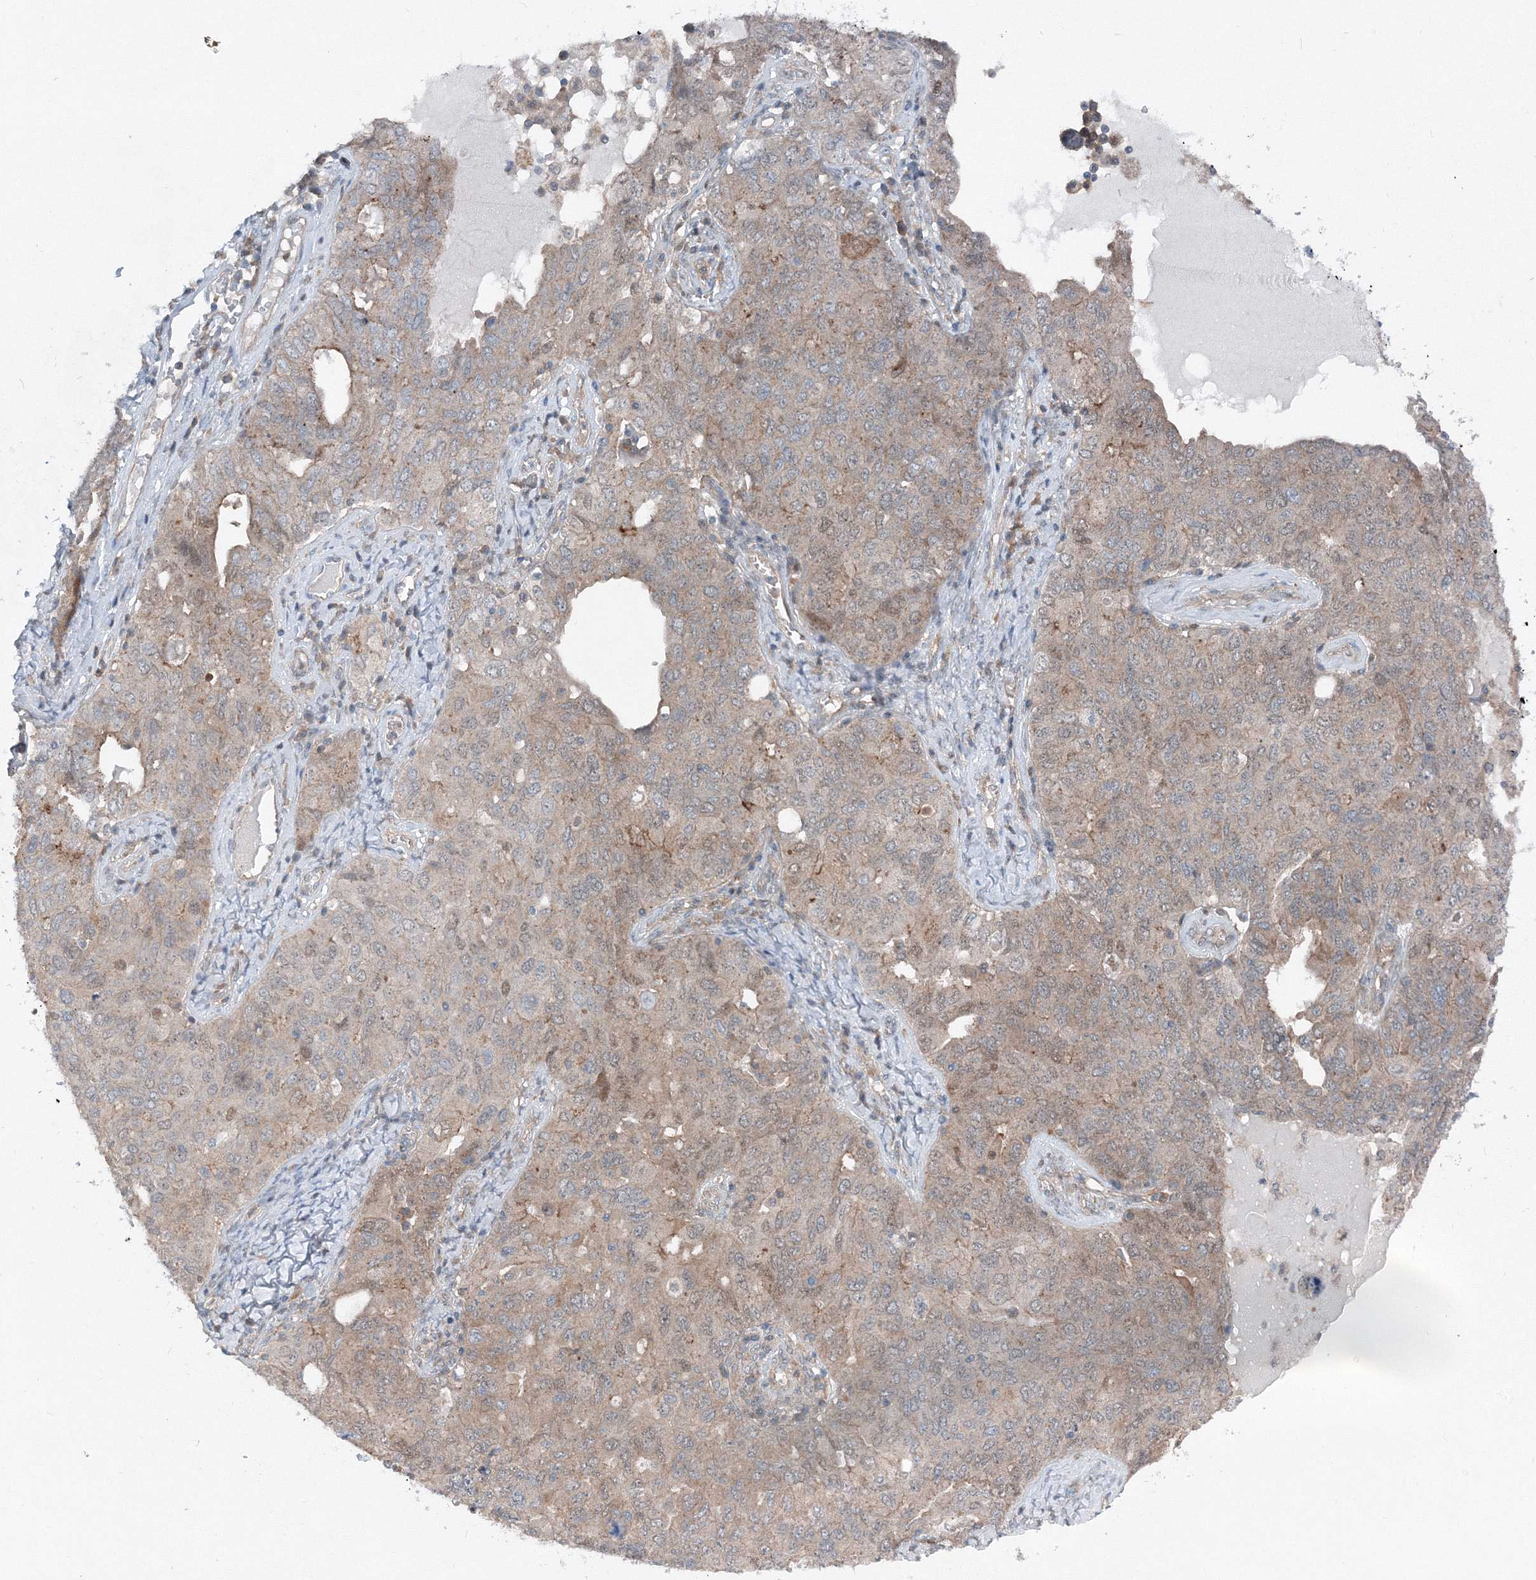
{"staining": {"intensity": "weak", "quantity": ">75%", "location": "cytoplasmic/membranous,nuclear"}, "tissue": "ovarian cancer", "cell_type": "Tumor cells", "image_type": "cancer", "snomed": [{"axis": "morphology", "description": "Carcinoma, endometroid"}, {"axis": "topography", "description": "Ovary"}], "caption": "About >75% of tumor cells in ovarian endometroid carcinoma show weak cytoplasmic/membranous and nuclear protein expression as visualized by brown immunohistochemical staining.", "gene": "TPRKB", "patient": {"sex": "female", "age": 62}}